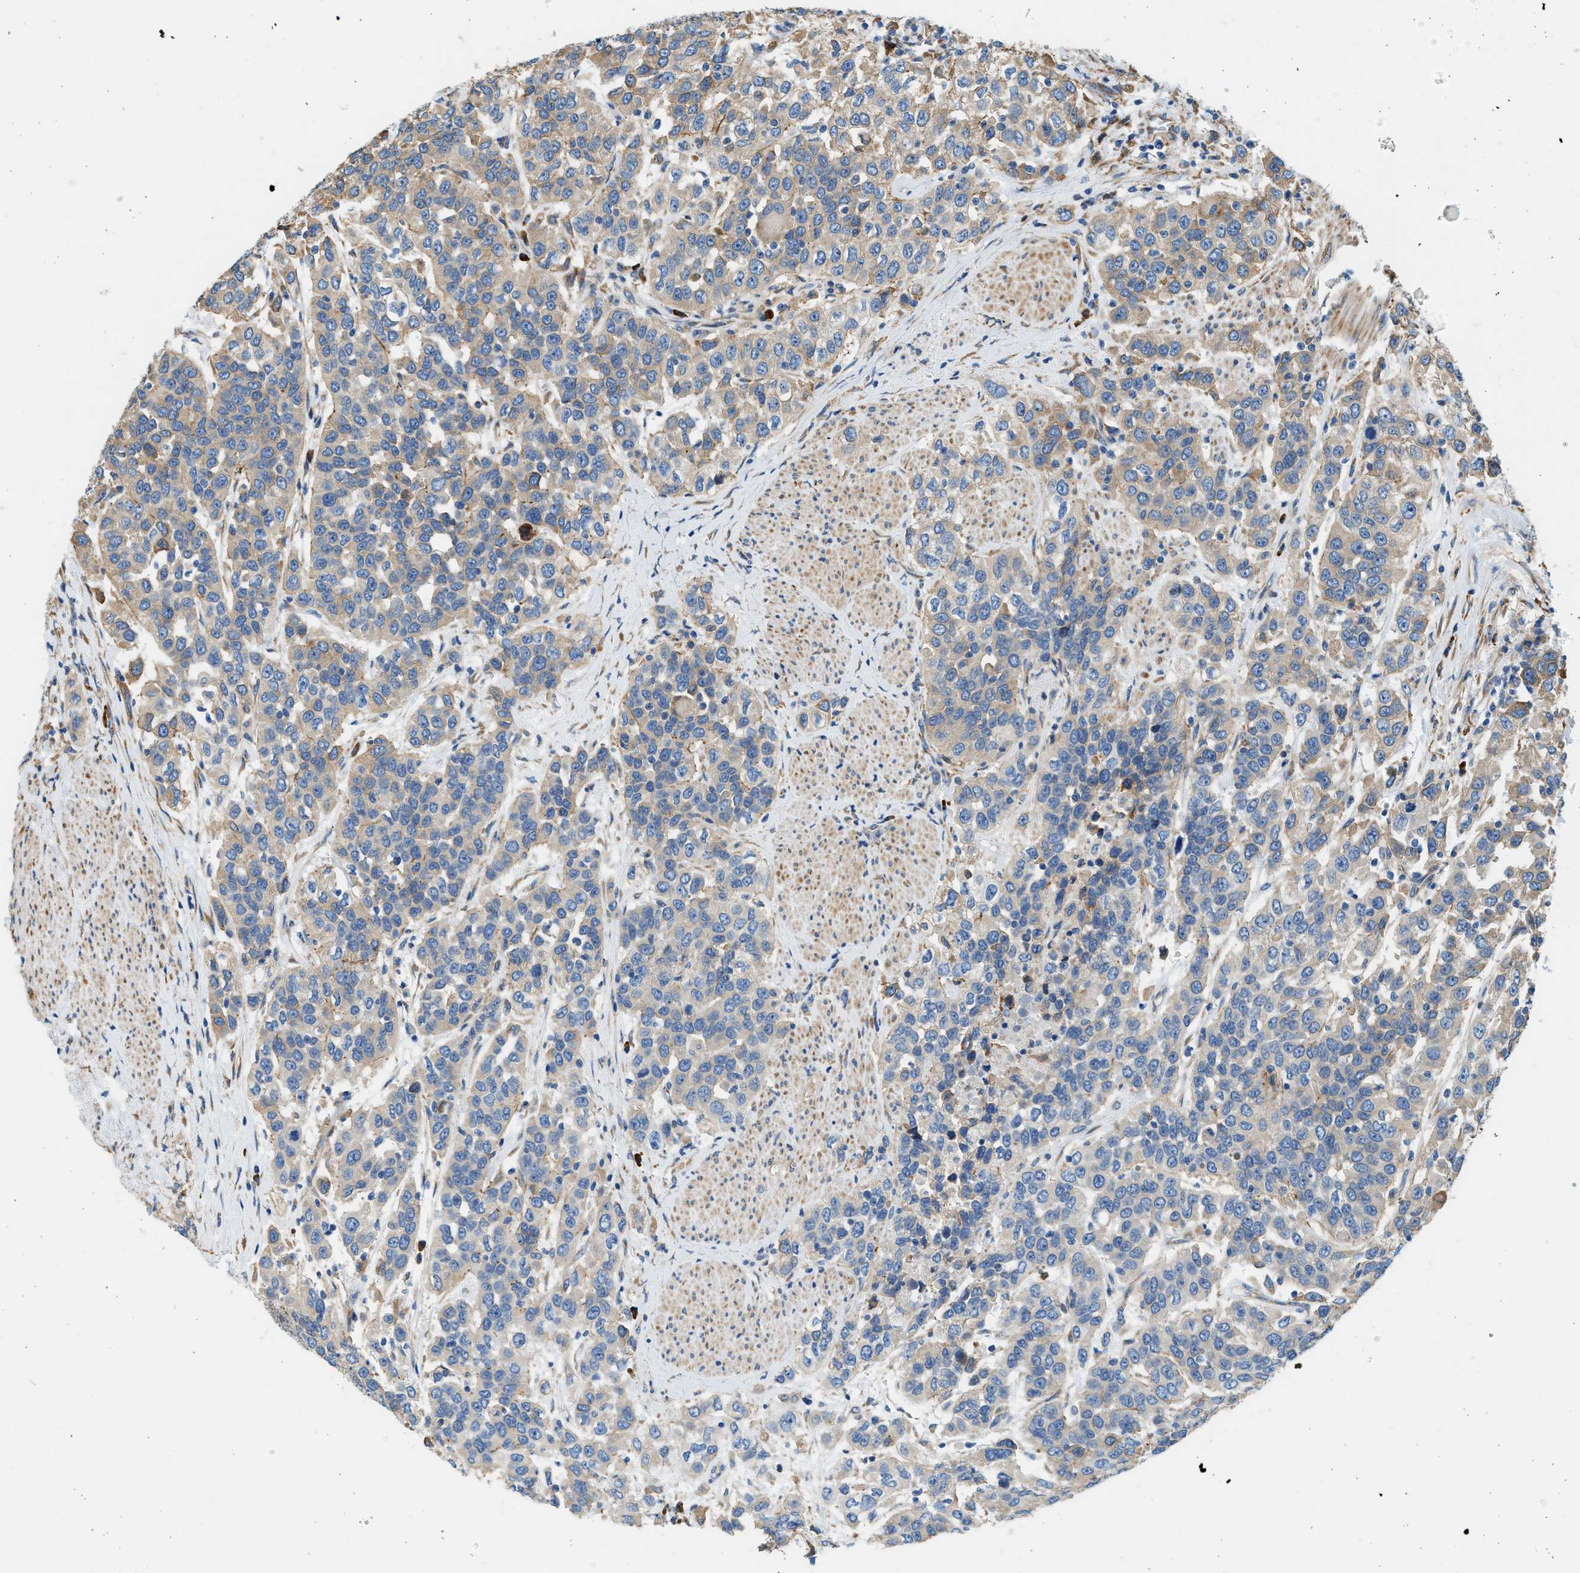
{"staining": {"intensity": "weak", "quantity": "25%-75%", "location": "cytoplasmic/membranous"}, "tissue": "urothelial cancer", "cell_type": "Tumor cells", "image_type": "cancer", "snomed": [{"axis": "morphology", "description": "Urothelial carcinoma, High grade"}, {"axis": "topography", "description": "Urinary bladder"}], "caption": "Urothelial cancer stained for a protein (brown) reveals weak cytoplasmic/membranous positive staining in about 25%-75% of tumor cells.", "gene": "CNTN6", "patient": {"sex": "female", "age": 80}}